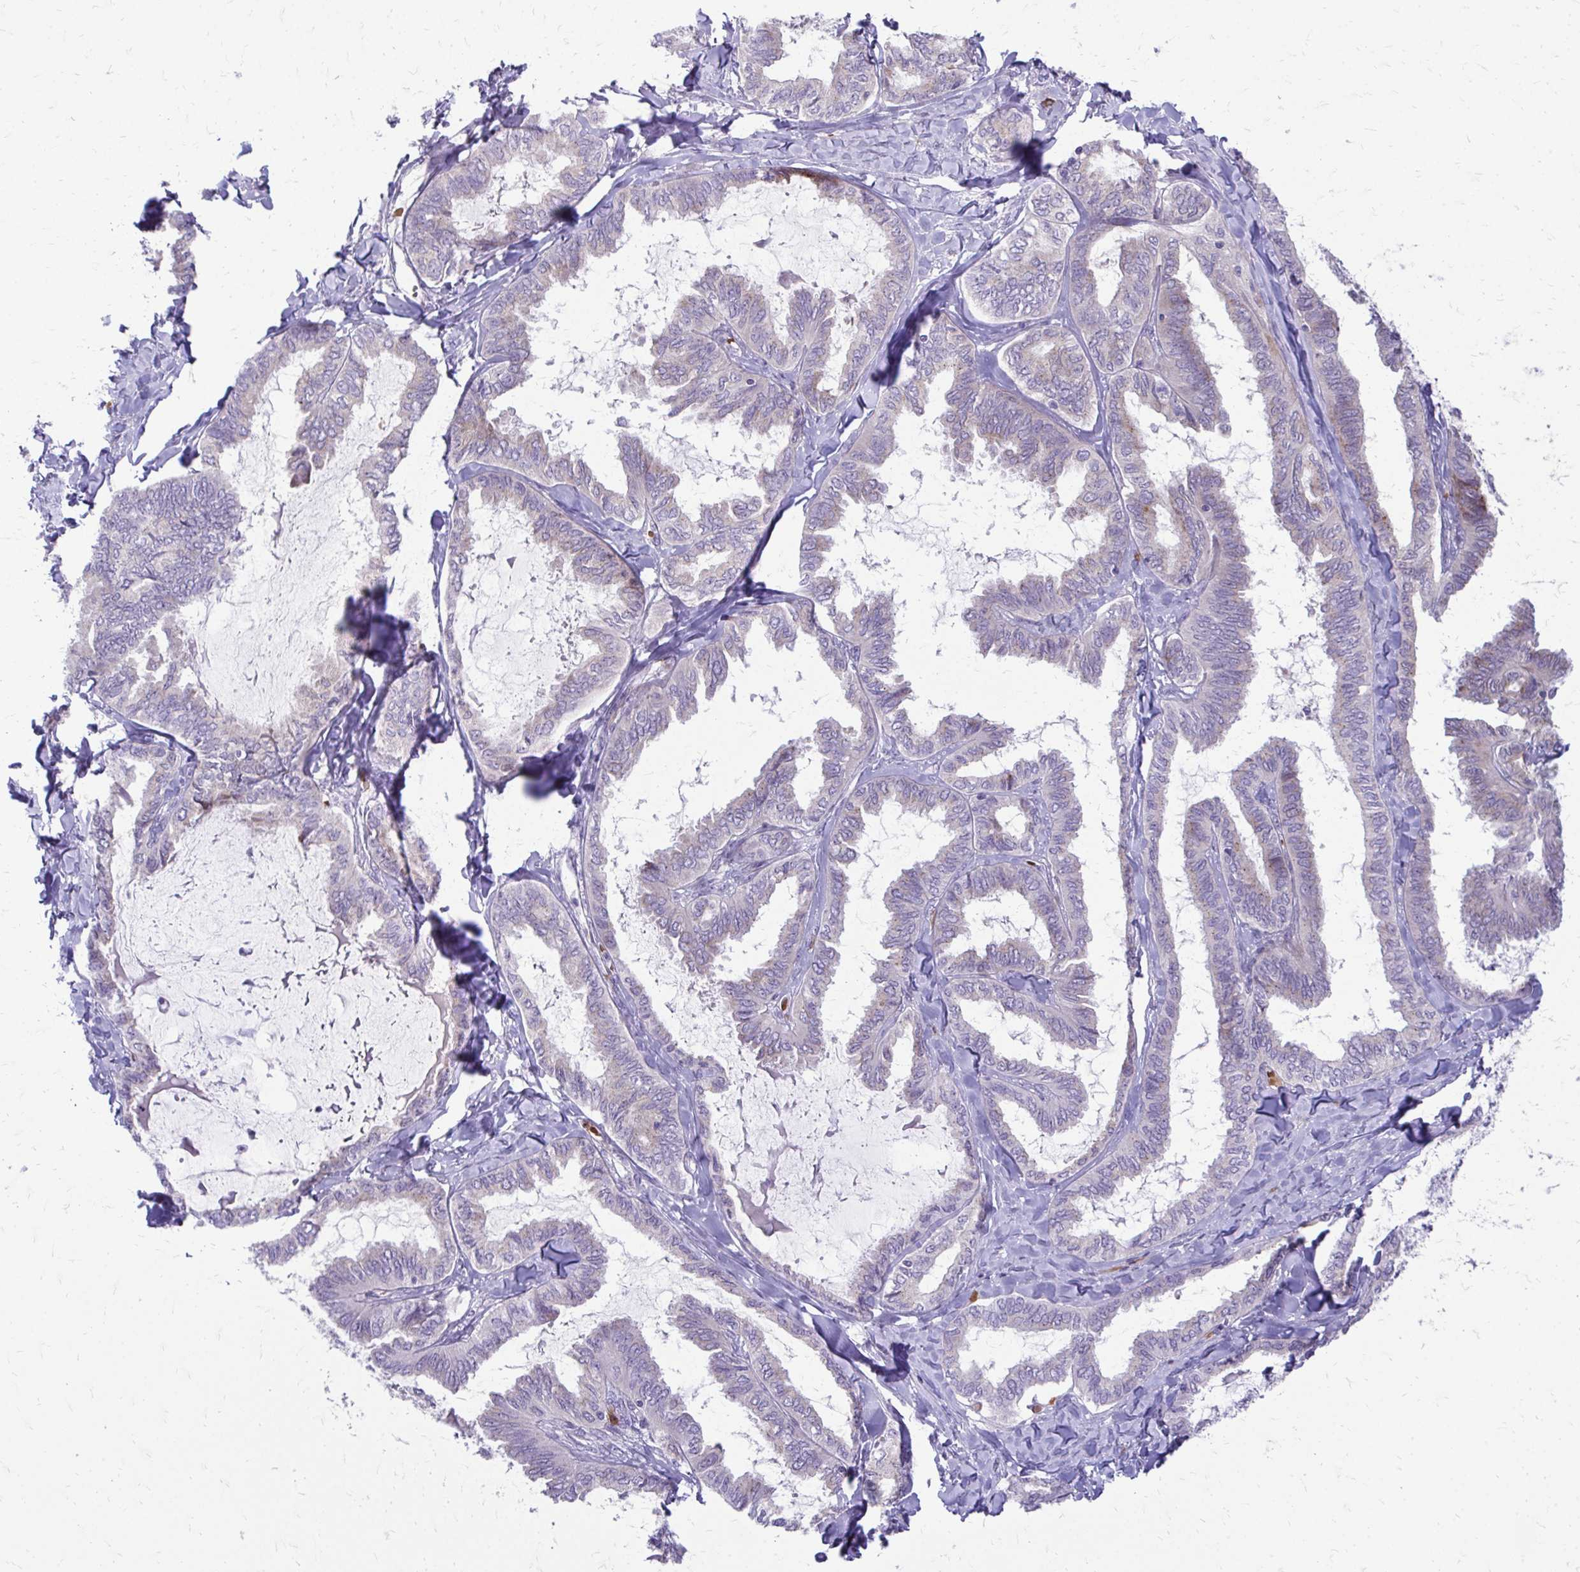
{"staining": {"intensity": "negative", "quantity": "none", "location": "none"}, "tissue": "ovarian cancer", "cell_type": "Tumor cells", "image_type": "cancer", "snomed": [{"axis": "morphology", "description": "Carcinoma, endometroid"}, {"axis": "topography", "description": "Ovary"}], "caption": "High power microscopy photomicrograph of an IHC histopathology image of ovarian endometroid carcinoma, revealing no significant staining in tumor cells. Nuclei are stained in blue.", "gene": "FUNDC2", "patient": {"sex": "female", "age": 70}}